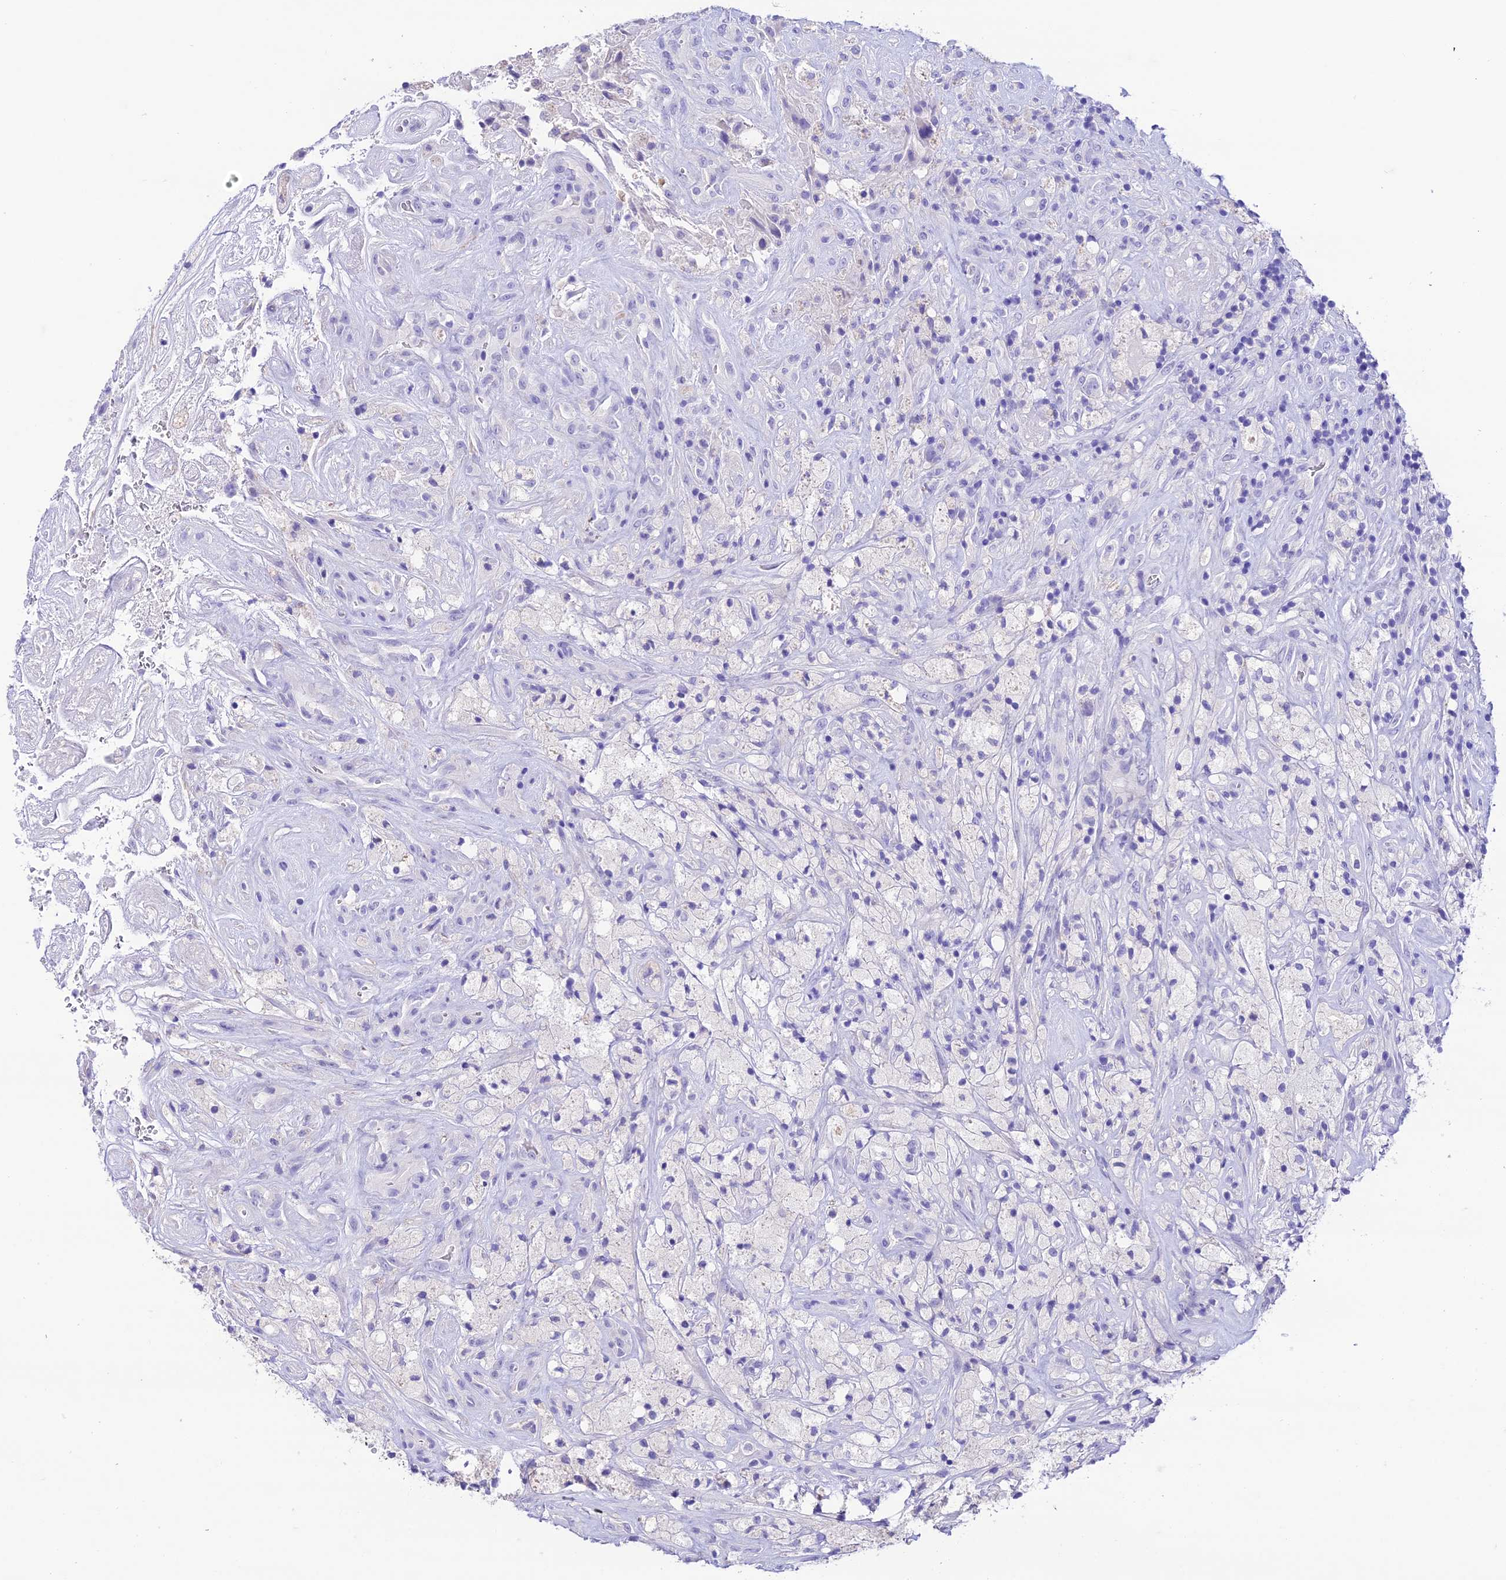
{"staining": {"intensity": "negative", "quantity": "none", "location": "none"}, "tissue": "glioma", "cell_type": "Tumor cells", "image_type": "cancer", "snomed": [{"axis": "morphology", "description": "Glioma, malignant, High grade"}, {"axis": "topography", "description": "Brain"}], "caption": "Immunohistochemical staining of human glioma displays no significant staining in tumor cells.", "gene": "NLRP6", "patient": {"sex": "male", "age": 69}}